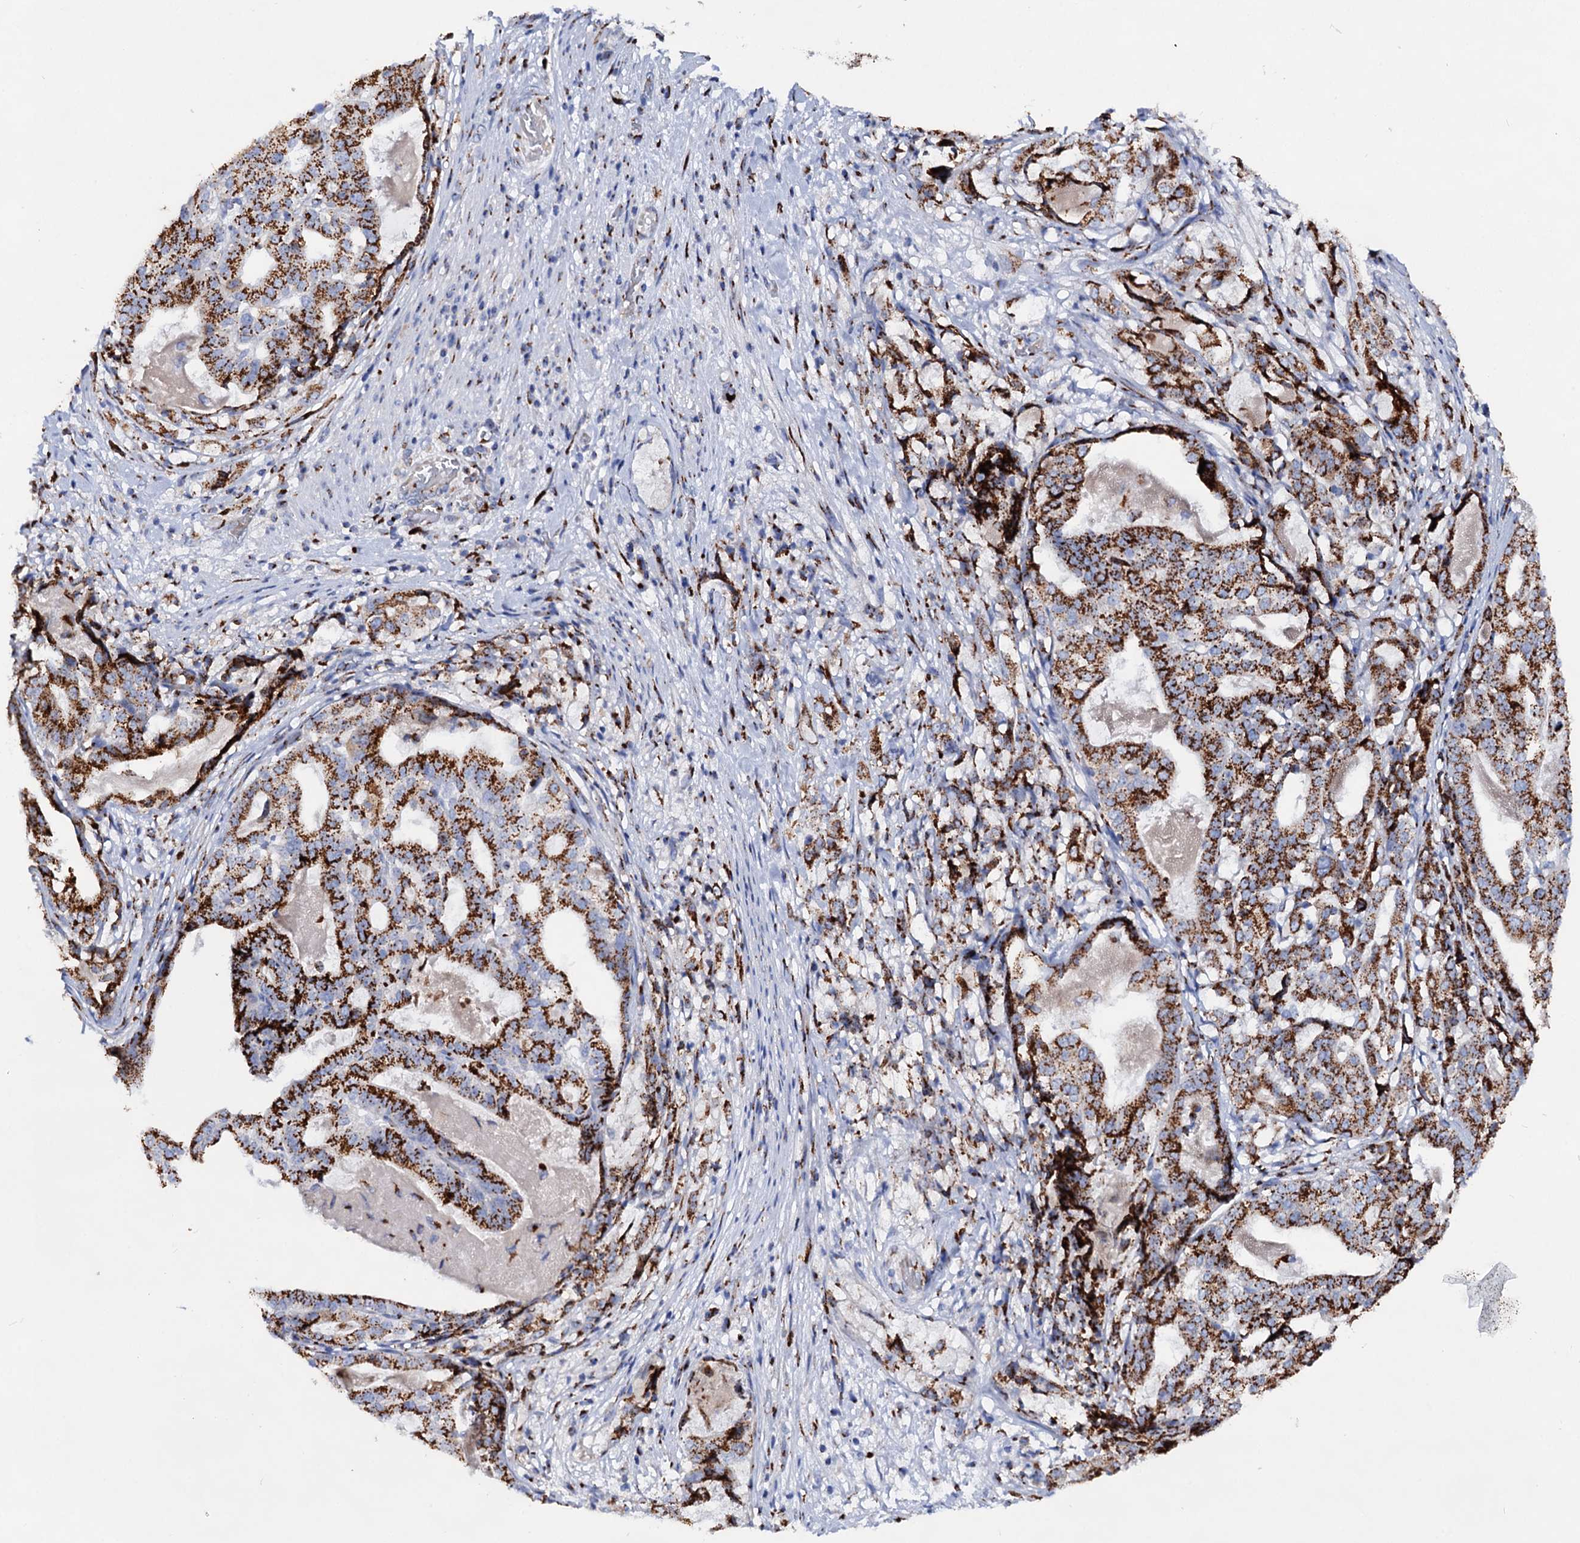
{"staining": {"intensity": "strong", "quantity": ">75%", "location": "cytoplasmic/membranous"}, "tissue": "stomach cancer", "cell_type": "Tumor cells", "image_type": "cancer", "snomed": [{"axis": "morphology", "description": "Adenocarcinoma, NOS"}, {"axis": "topography", "description": "Stomach"}], "caption": "Immunohistochemical staining of stomach cancer (adenocarcinoma) reveals strong cytoplasmic/membranous protein staining in about >75% of tumor cells.", "gene": "TM9SF3", "patient": {"sex": "male", "age": 48}}